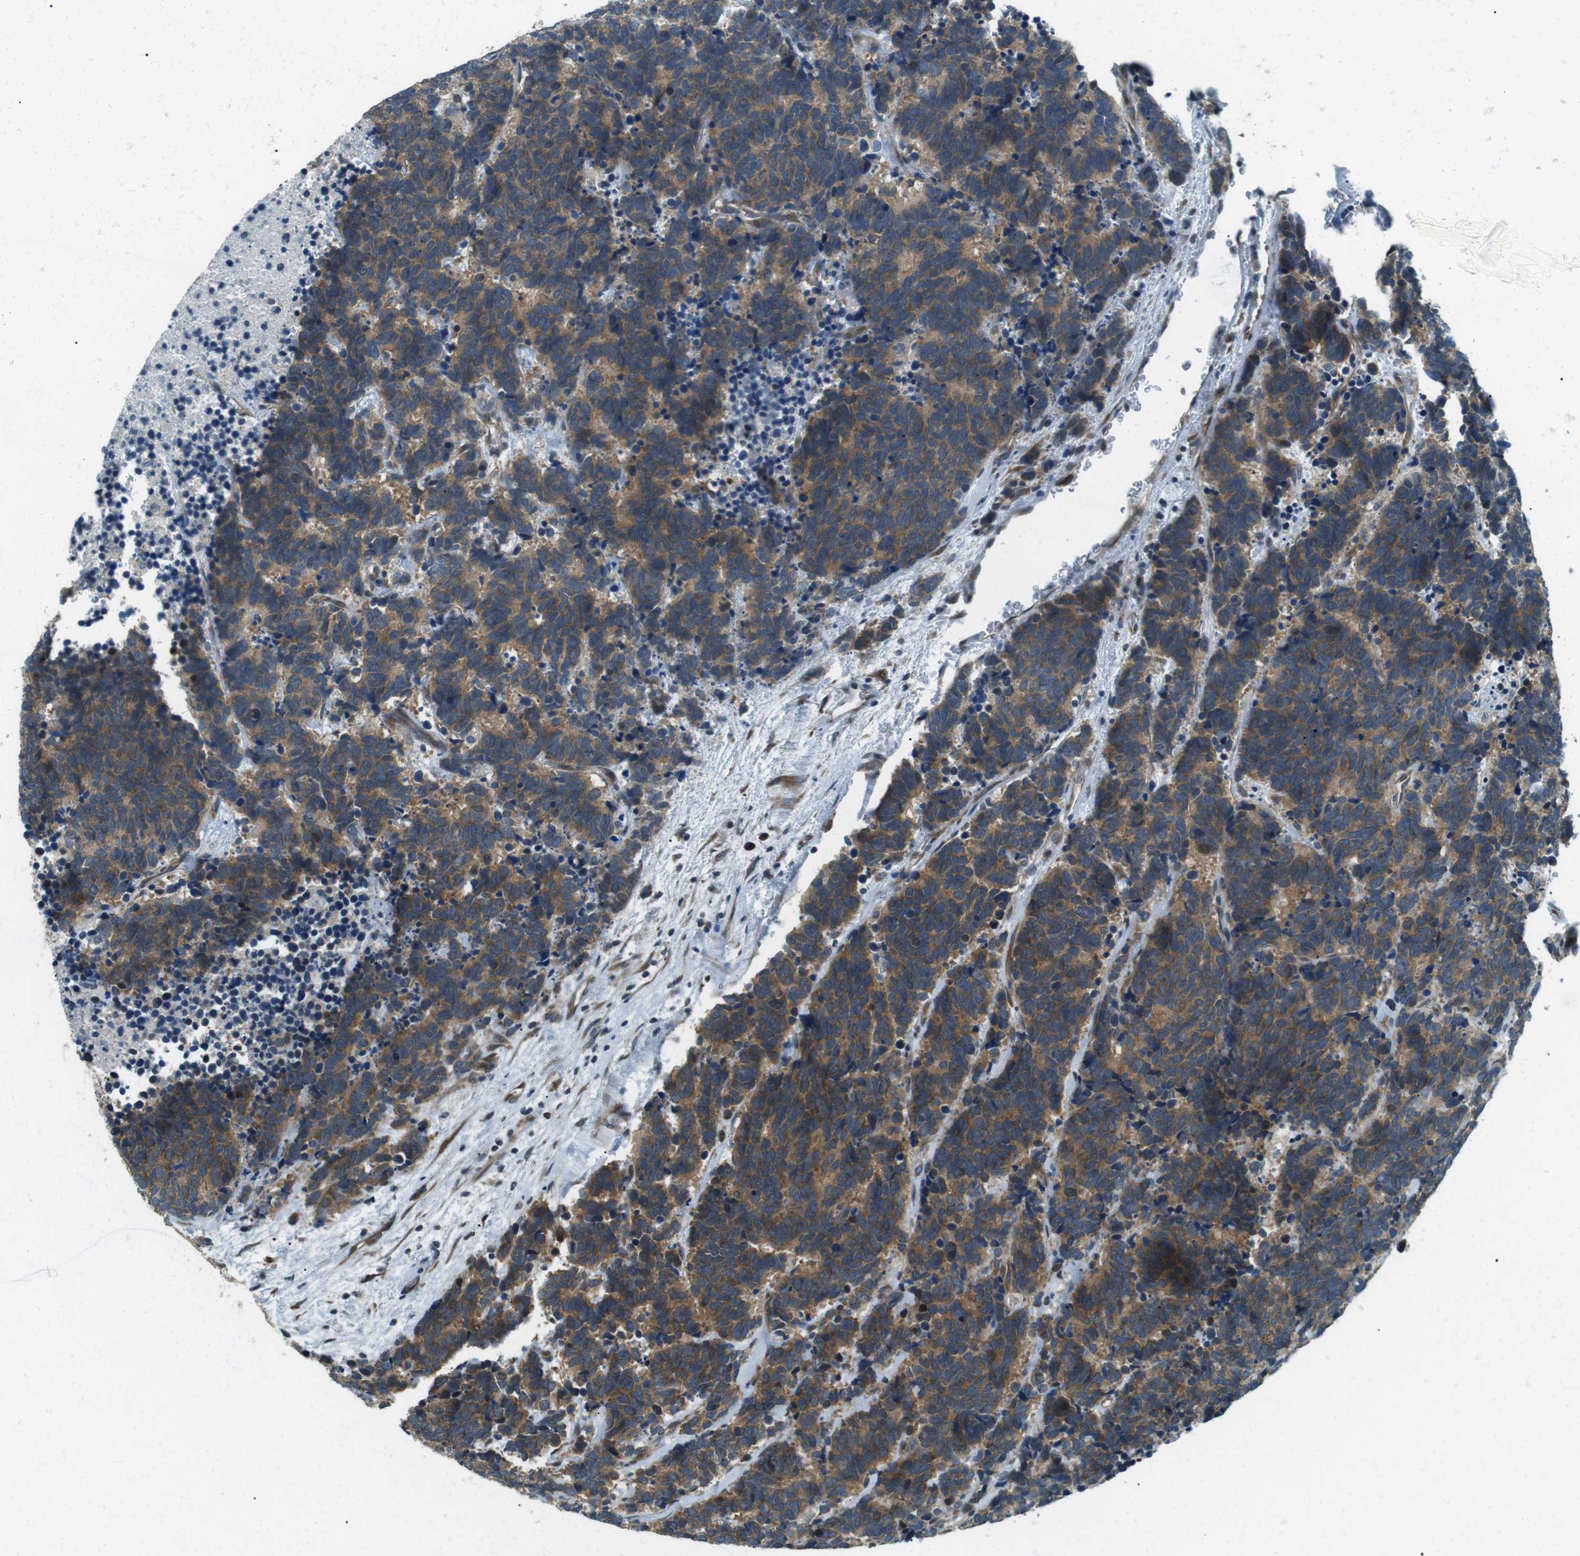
{"staining": {"intensity": "moderate", "quantity": ">75%", "location": "cytoplasmic/membranous"}, "tissue": "carcinoid", "cell_type": "Tumor cells", "image_type": "cancer", "snomed": [{"axis": "morphology", "description": "Carcinoma, NOS"}, {"axis": "morphology", "description": "Carcinoid, malignant, NOS"}, {"axis": "topography", "description": "Urinary bladder"}], "caption": "Carcinoma was stained to show a protein in brown. There is medium levels of moderate cytoplasmic/membranous expression in about >75% of tumor cells.", "gene": "TMEM74", "patient": {"sex": "male", "age": 57}}